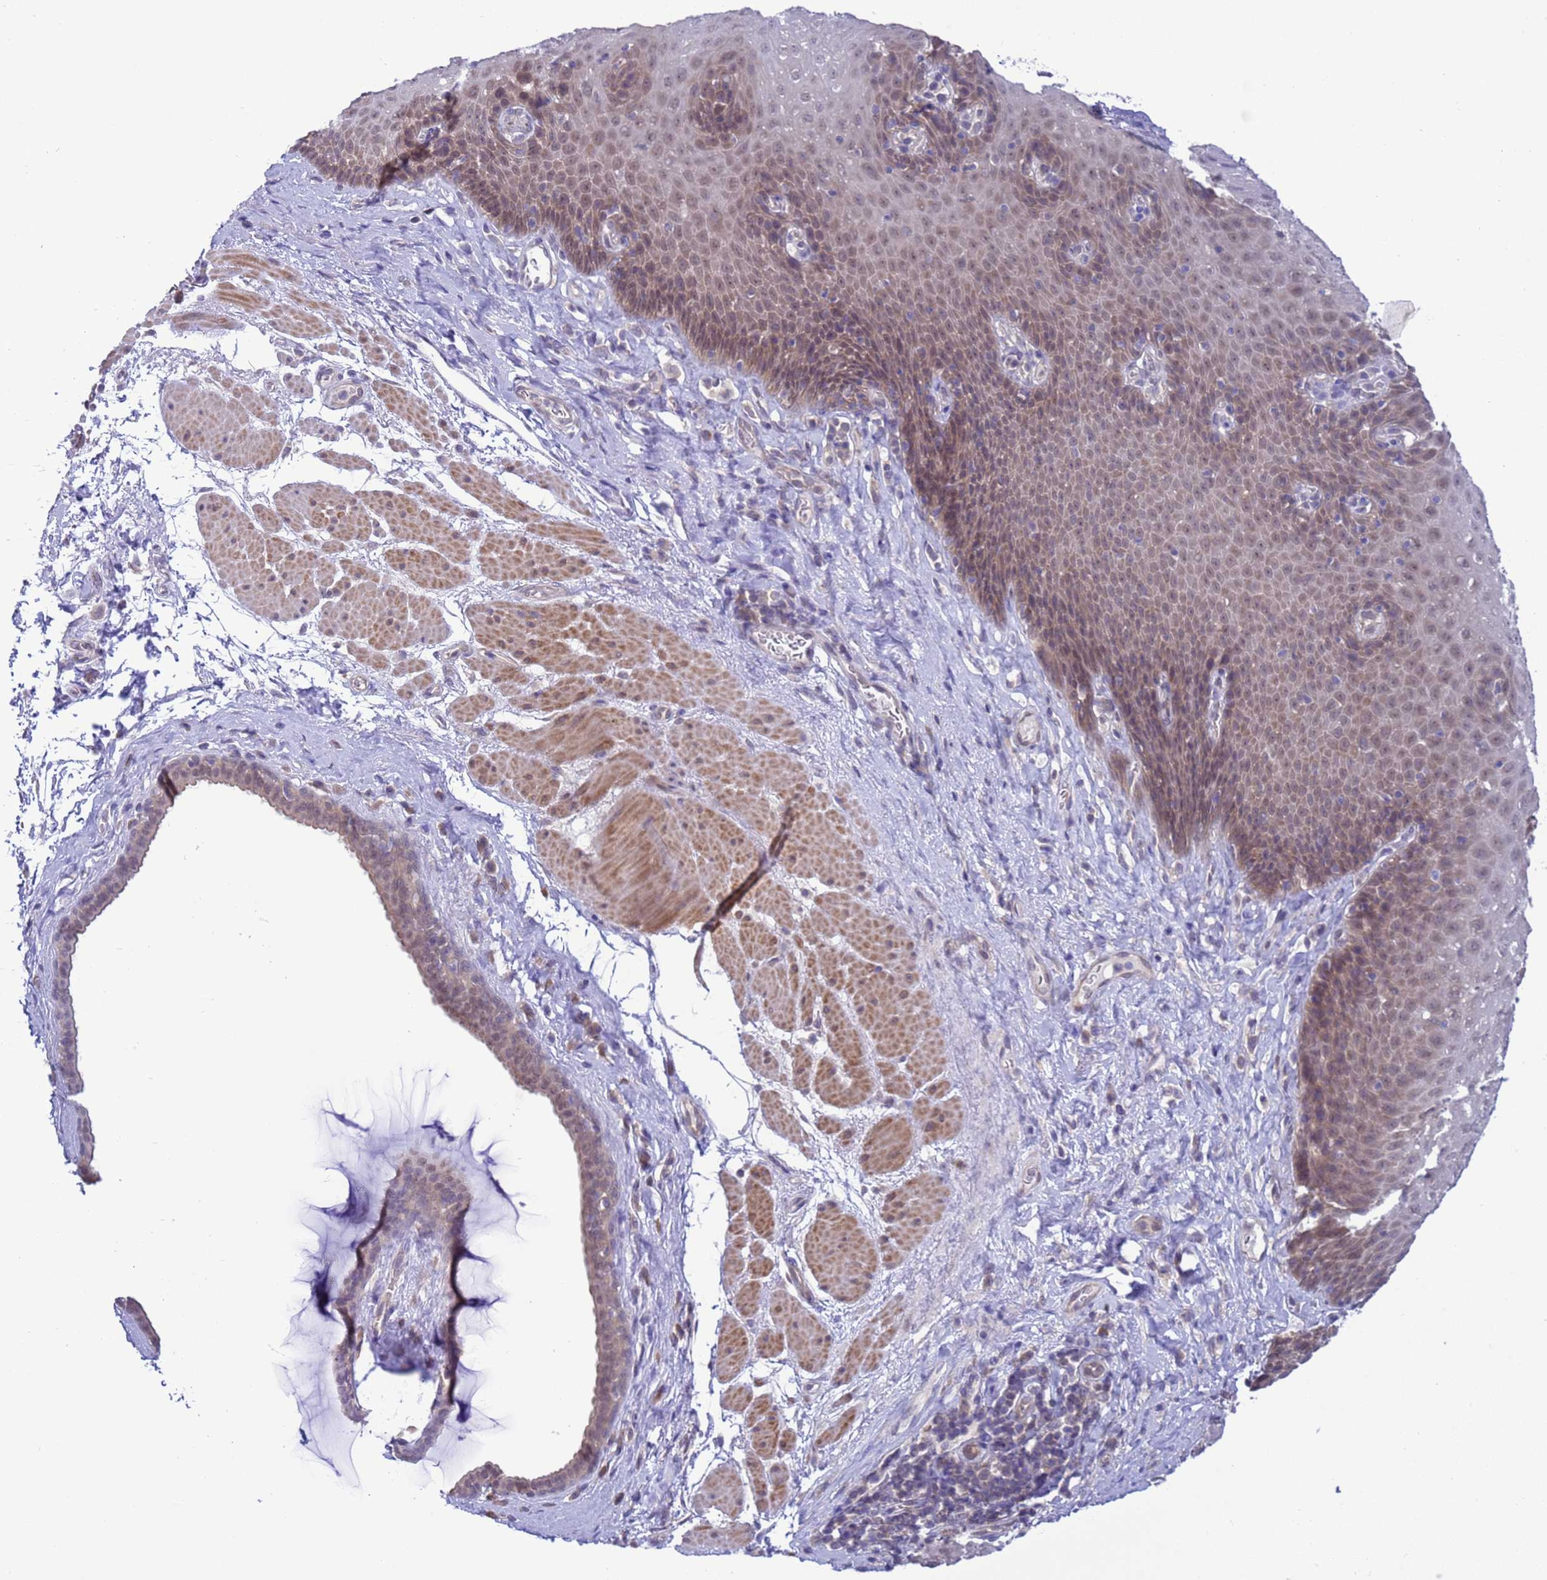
{"staining": {"intensity": "weak", "quantity": ">75%", "location": "cytoplasmic/membranous,nuclear"}, "tissue": "esophagus", "cell_type": "Squamous epithelial cells", "image_type": "normal", "snomed": [{"axis": "morphology", "description": "Normal tissue, NOS"}, {"axis": "topography", "description": "Esophagus"}], "caption": "High-power microscopy captured an immunohistochemistry photomicrograph of benign esophagus, revealing weak cytoplasmic/membranous,nuclear positivity in approximately >75% of squamous epithelial cells. (DAB (3,3'-diaminobenzidine) IHC with brightfield microscopy, high magnification).", "gene": "ZNF461", "patient": {"sex": "female", "age": 66}}